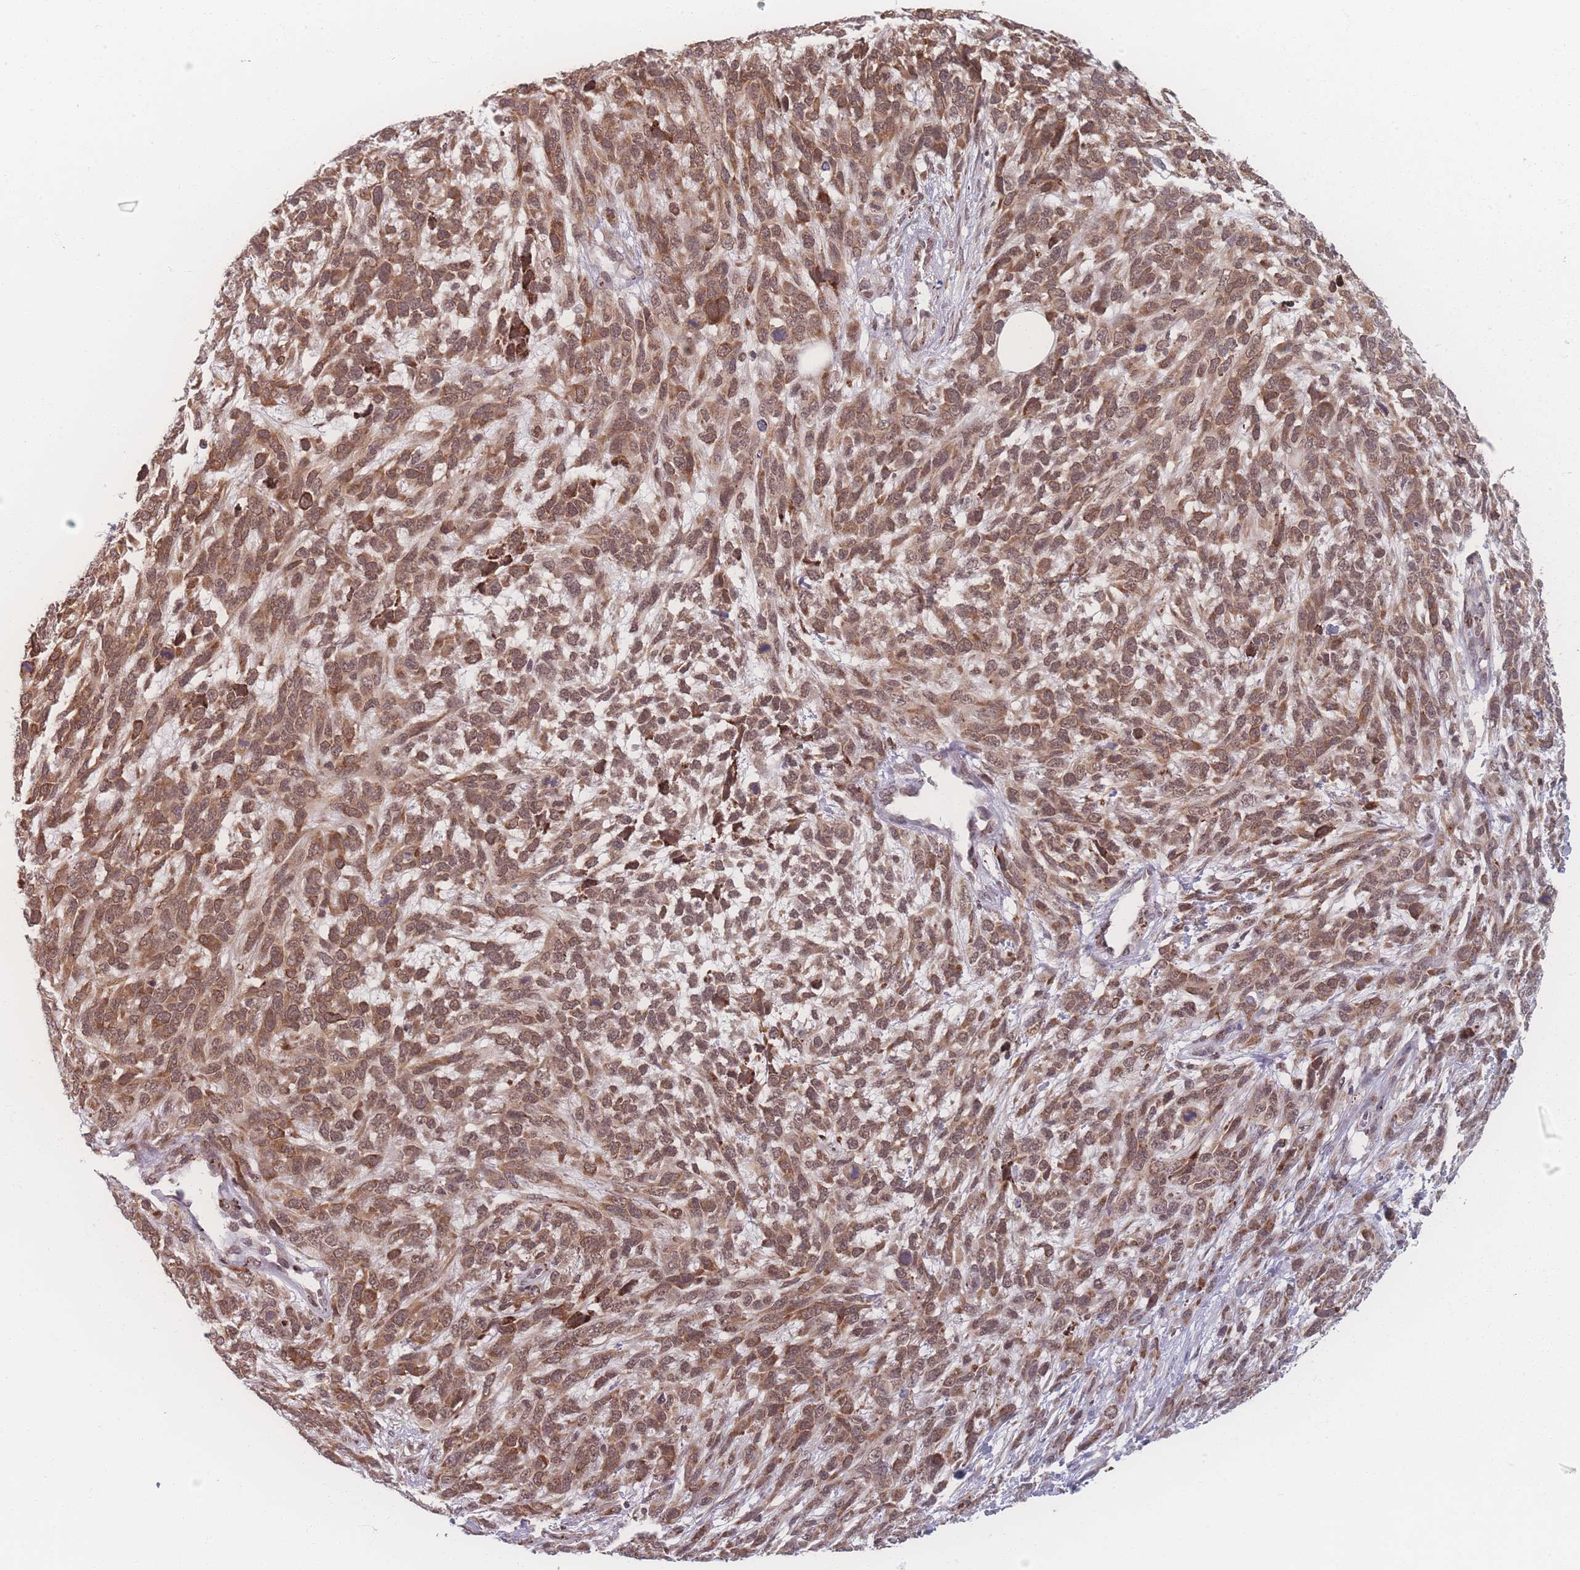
{"staining": {"intensity": "moderate", "quantity": ">75%", "location": "cytoplasmic/membranous,nuclear"}, "tissue": "melanoma", "cell_type": "Tumor cells", "image_type": "cancer", "snomed": [{"axis": "morphology", "description": "Normal morphology"}, {"axis": "morphology", "description": "Malignant melanoma, NOS"}, {"axis": "topography", "description": "Skin"}], "caption": "This image shows IHC staining of human melanoma, with medium moderate cytoplasmic/membranous and nuclear staining in about >75% of tumor cells.", "gene": "ZC3H13", "patient": {"sex": "female", "age": 72}}